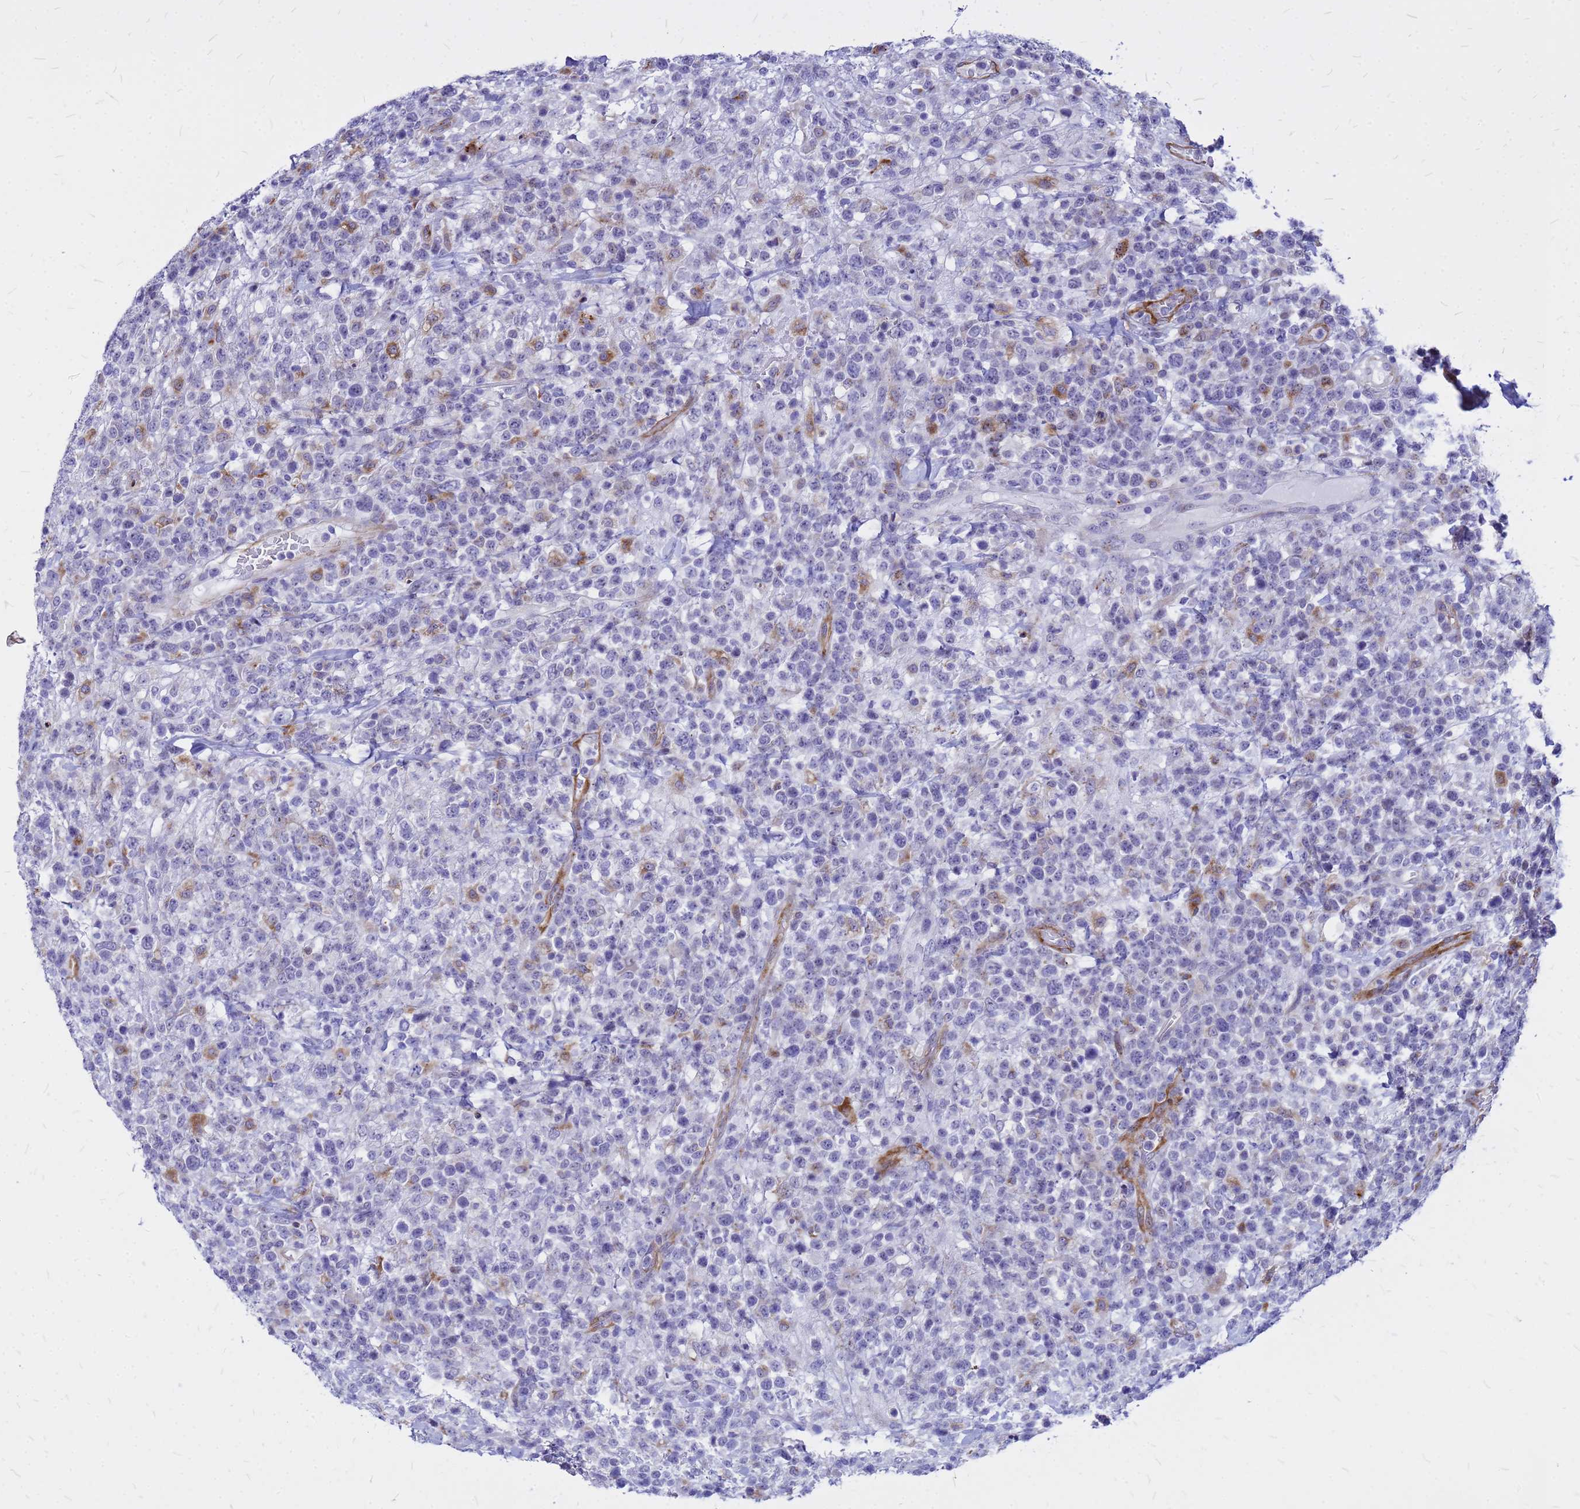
{"staining": {"intensity": "moderate", "quantity": "<25%", "location": "cytoplasmic/membranous"}, "tissue": "lymphoma", "cell_type": "Tumor cells", "image_type": "cancer", "snomed": [{"axis": "morphology", "description": "Malignant lymphoma, non-Hodgkin's type, High grade"}, {"axis": "topography", "description": "Colon"}], "caption": "Tumor cells show low levels of moderate cytoplasmic/membranous positivity in about <25% of cells in human high-grade malignant lymphoma, non-Hodgkin's type.", "gene": "NOSTRIN", "patient": {"sex": "female", "age": 53}}